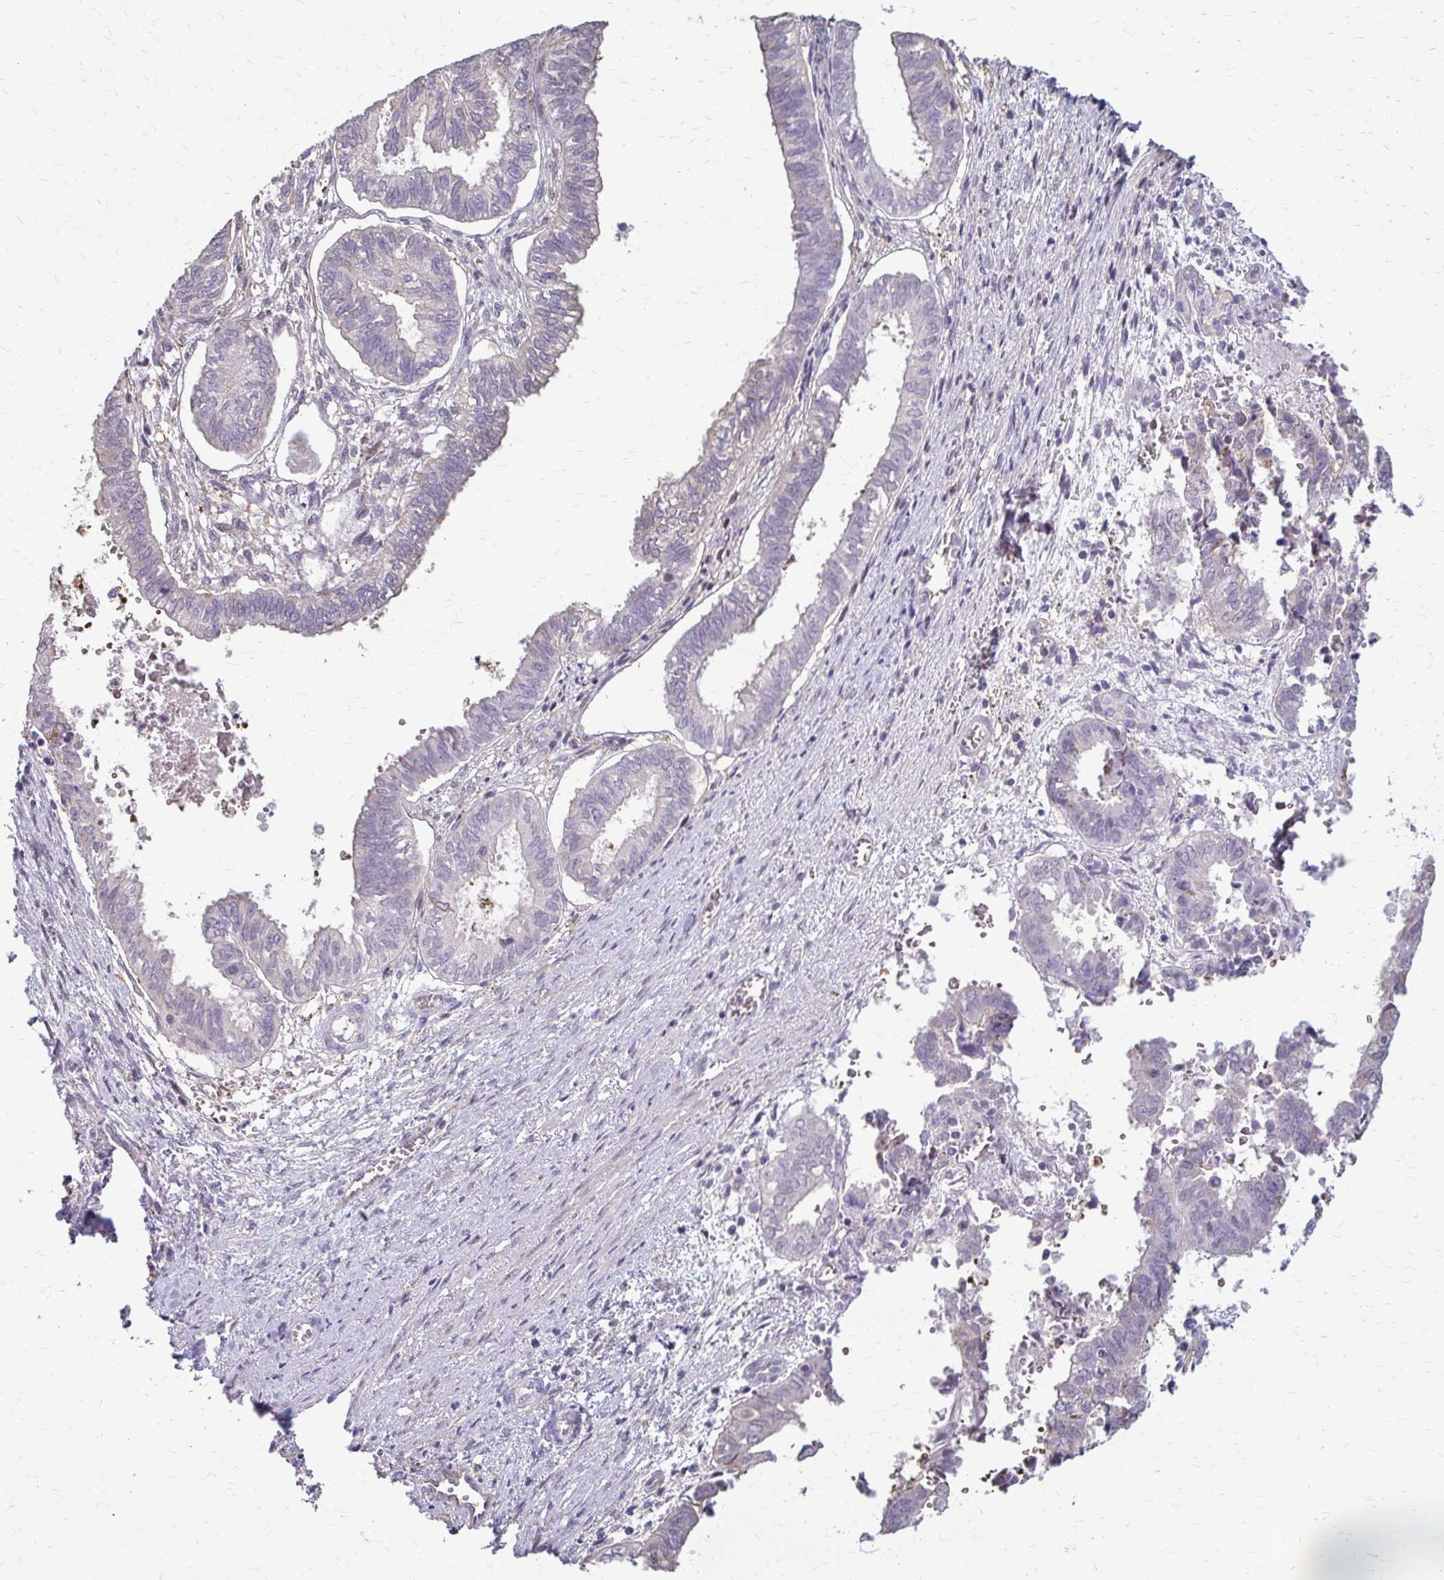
{"staining": {"intensity": "negative", "quantity": "none", "location": "none"}, "tissue": "ovarian cancer", "cell_type": "Tumor cells", "image_type": "cancer", "snomed": [{"axis": "morphology", "description": "Carcinoma, endometroid"}, {"axis": "topography", "description": "Ovary"}], "caption": "Tumor cells show no significant positivity in endometroid carcinoma (ovarian).", "gene": "ZNF34", "patient": {"sex": "female", "age": 64}}